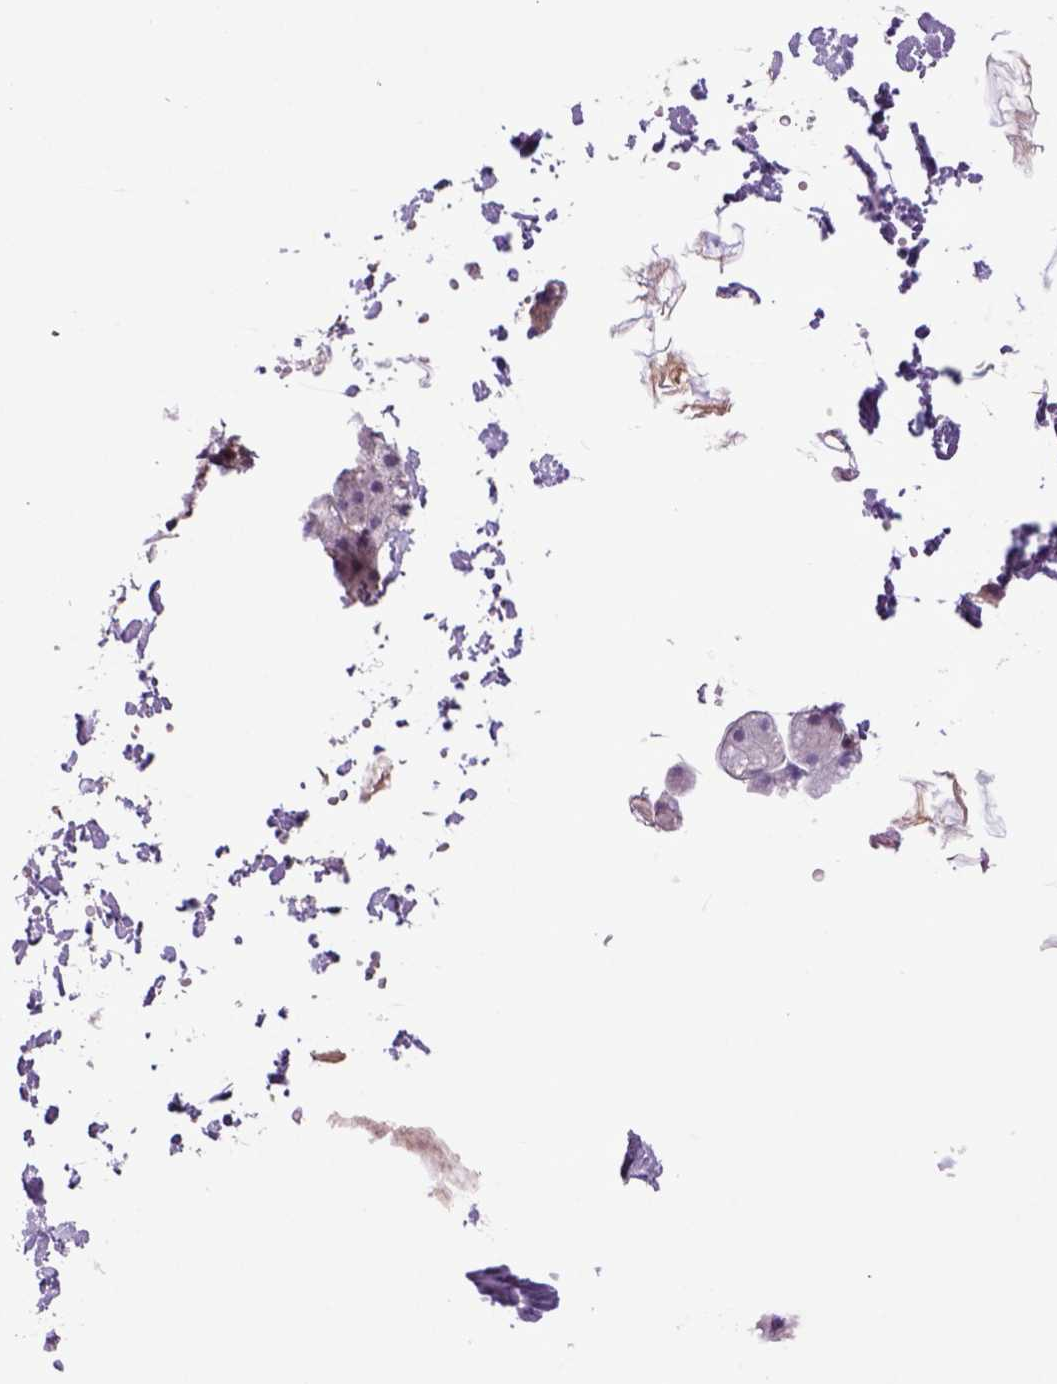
{"staining": {"intensity": "moderate", "quantity": "<25%", "location": "cytoplasmic/membranous"}, "tissue": "salivary gland", "cell_type": "Glandular cells", "image_type": "normal", "snomed": [{"axis": "morphology", "description": "Normal tissue, NOS"}, {"axis": "topography", "description": "Salivary gland"}], "caption": "Salivary gland was stained to show a protein in brown. There is low levels of moderate cytoplasmic/membranous expression in about <25% of glandular cells.", "gene": "HSPBP1", "patient": {"sex": "male", "age": 38}}